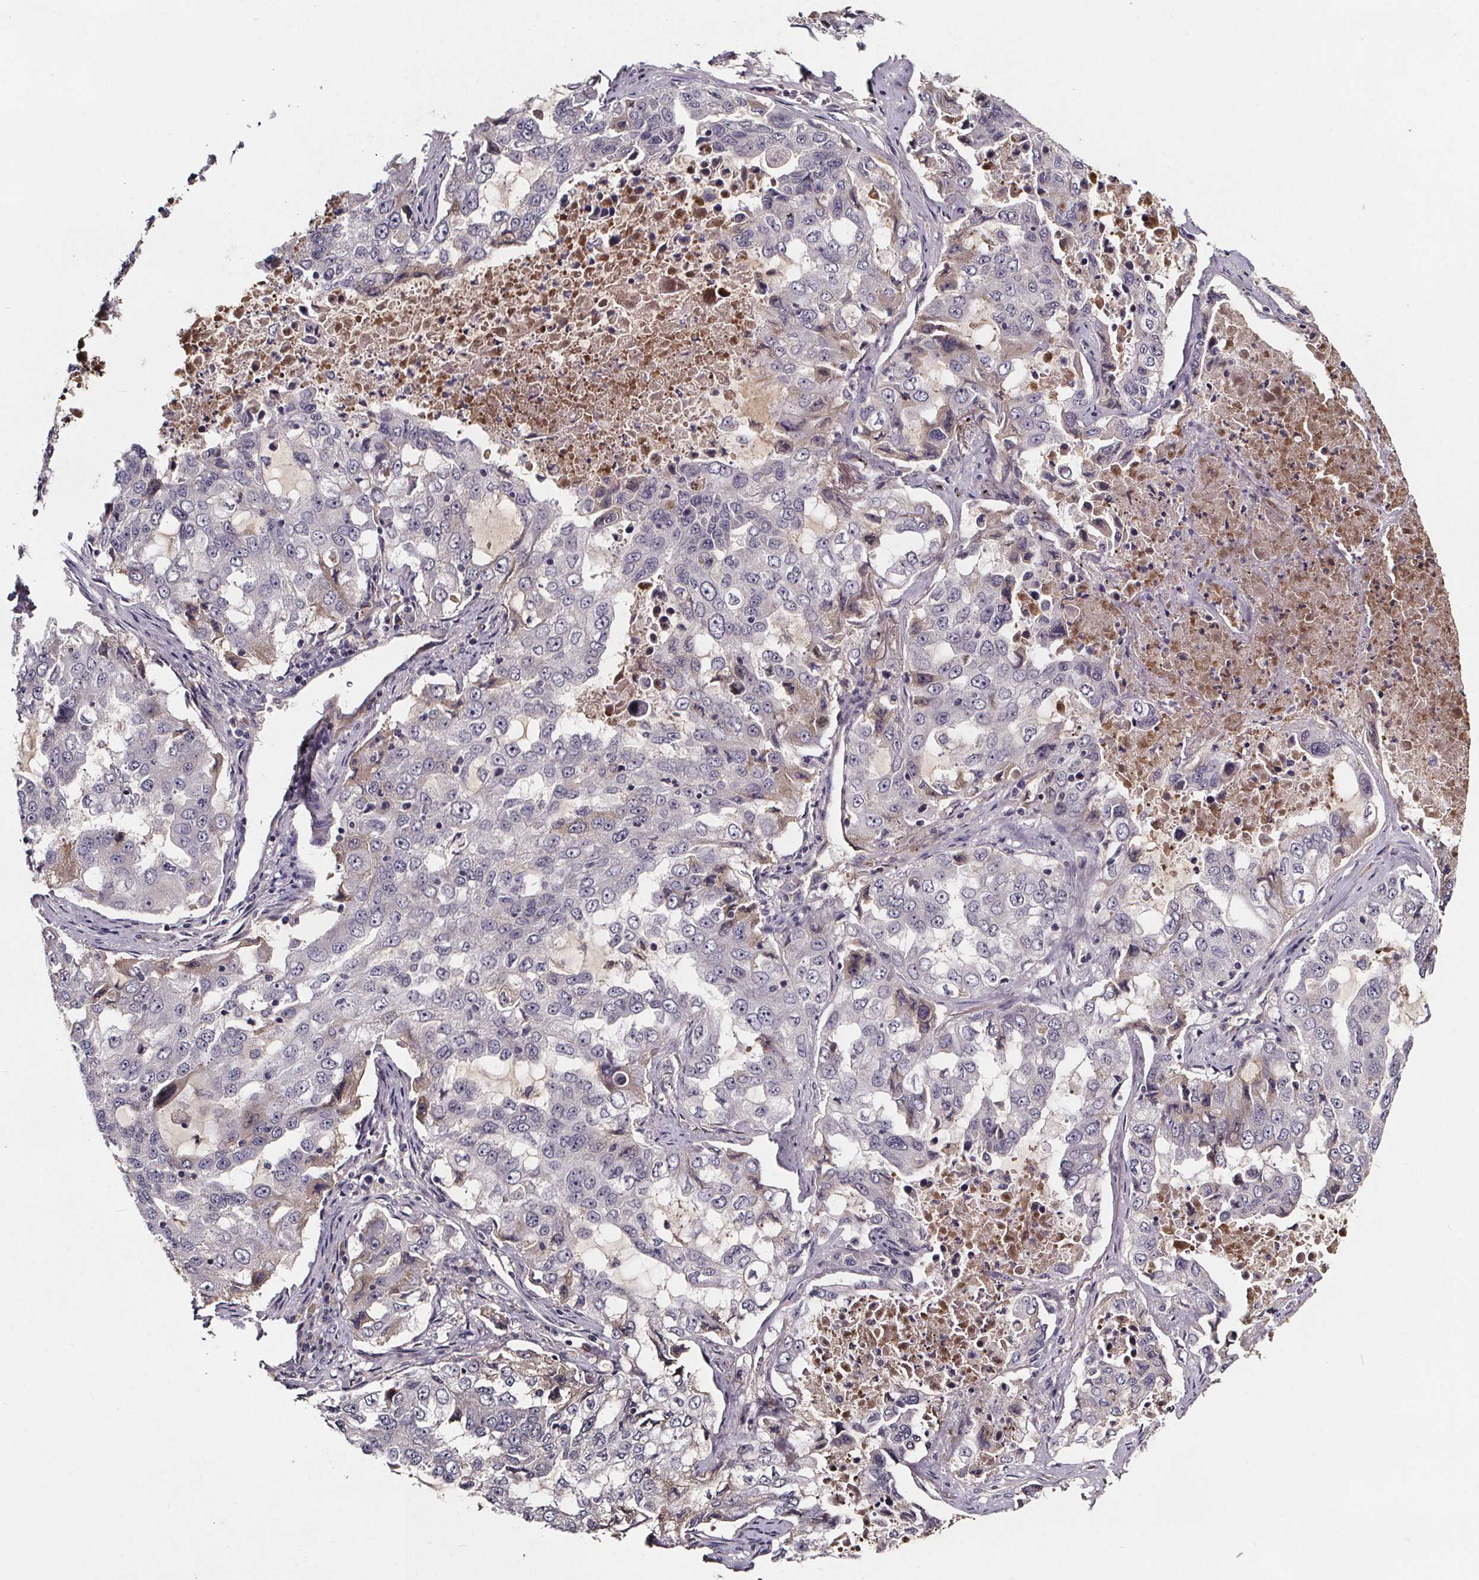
{"staining": {"intensity": "negative", "quantity": "none", "location": "none"}, "tissue": "lung cancer", "cell_type": "Tumor cells", "image_type": "cancer", "snomed": [{"axis": "morphology", "description": "Adenocarcinoma, NOS"}, {"axis": "topography", "description": "Lung"}], "caption": "Immunohistochemical staining of human lung adenocarcinoma shows no significant staining in tumor cells.", "gene": "NPHP4", "patient": {"sex": "female", "age": 61}}